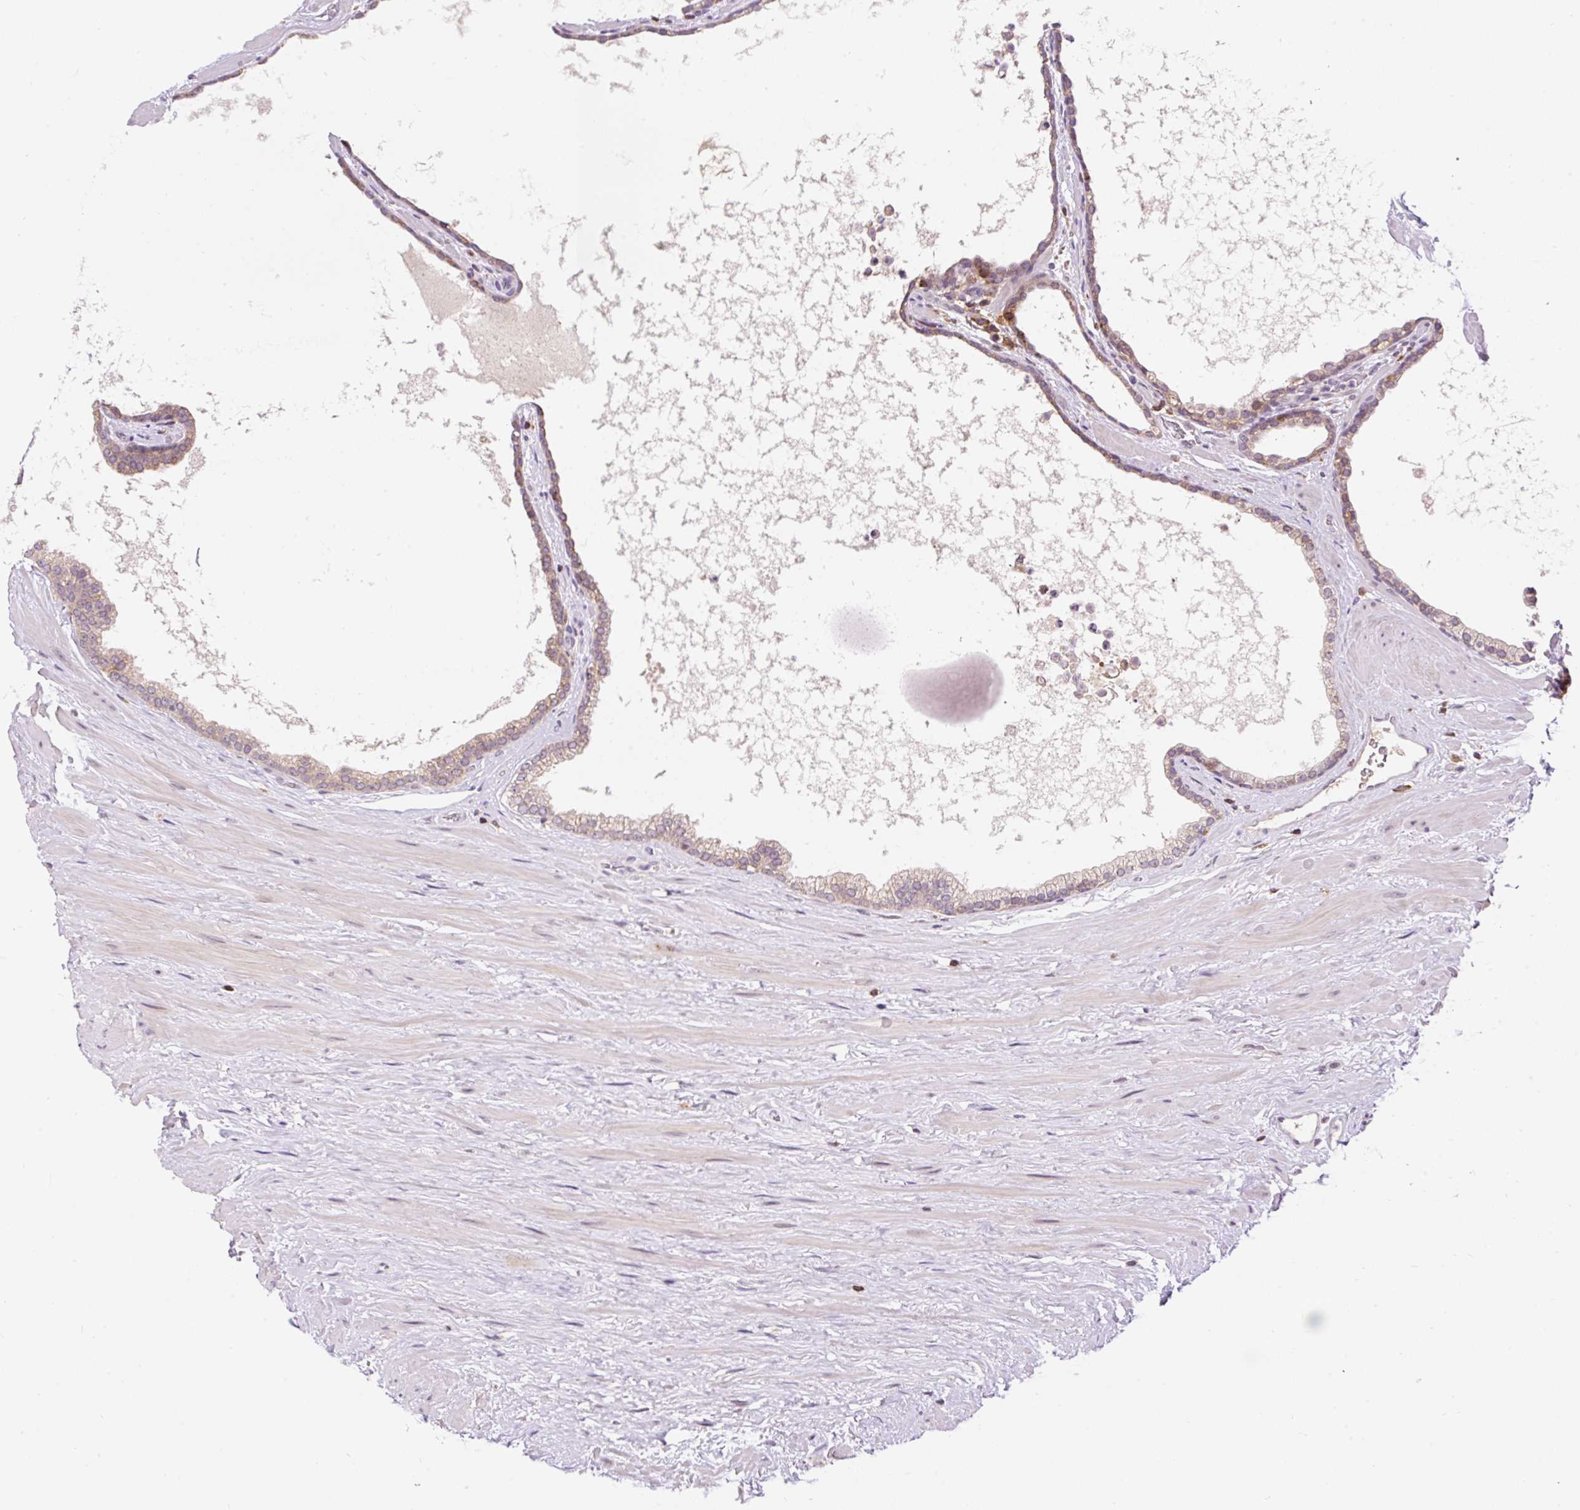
{"staining": {"intensity": "weak", "quantity": "25%-75%", "location": "cytoplasmic/membranous"}, "tissue": "prostate", "cell_type": "Glandular cells", "image_type": "normal", "snomed": [{"axis": "morphology", "description": "Normal tissue, NOS"}, {"axis": "topography", "description": "Prostate"}], "caption": "The photomicrograph shows immunohistochemical staining of normal prostate. There is weak cytoplasmic/membranous staining is present in about 25%-75% of glandular cells. (DAB IHC, brown staining for protein, blue staining for nuclei).", "gene": "CARD11", "patient": {"sex": "male", "age": 48}}